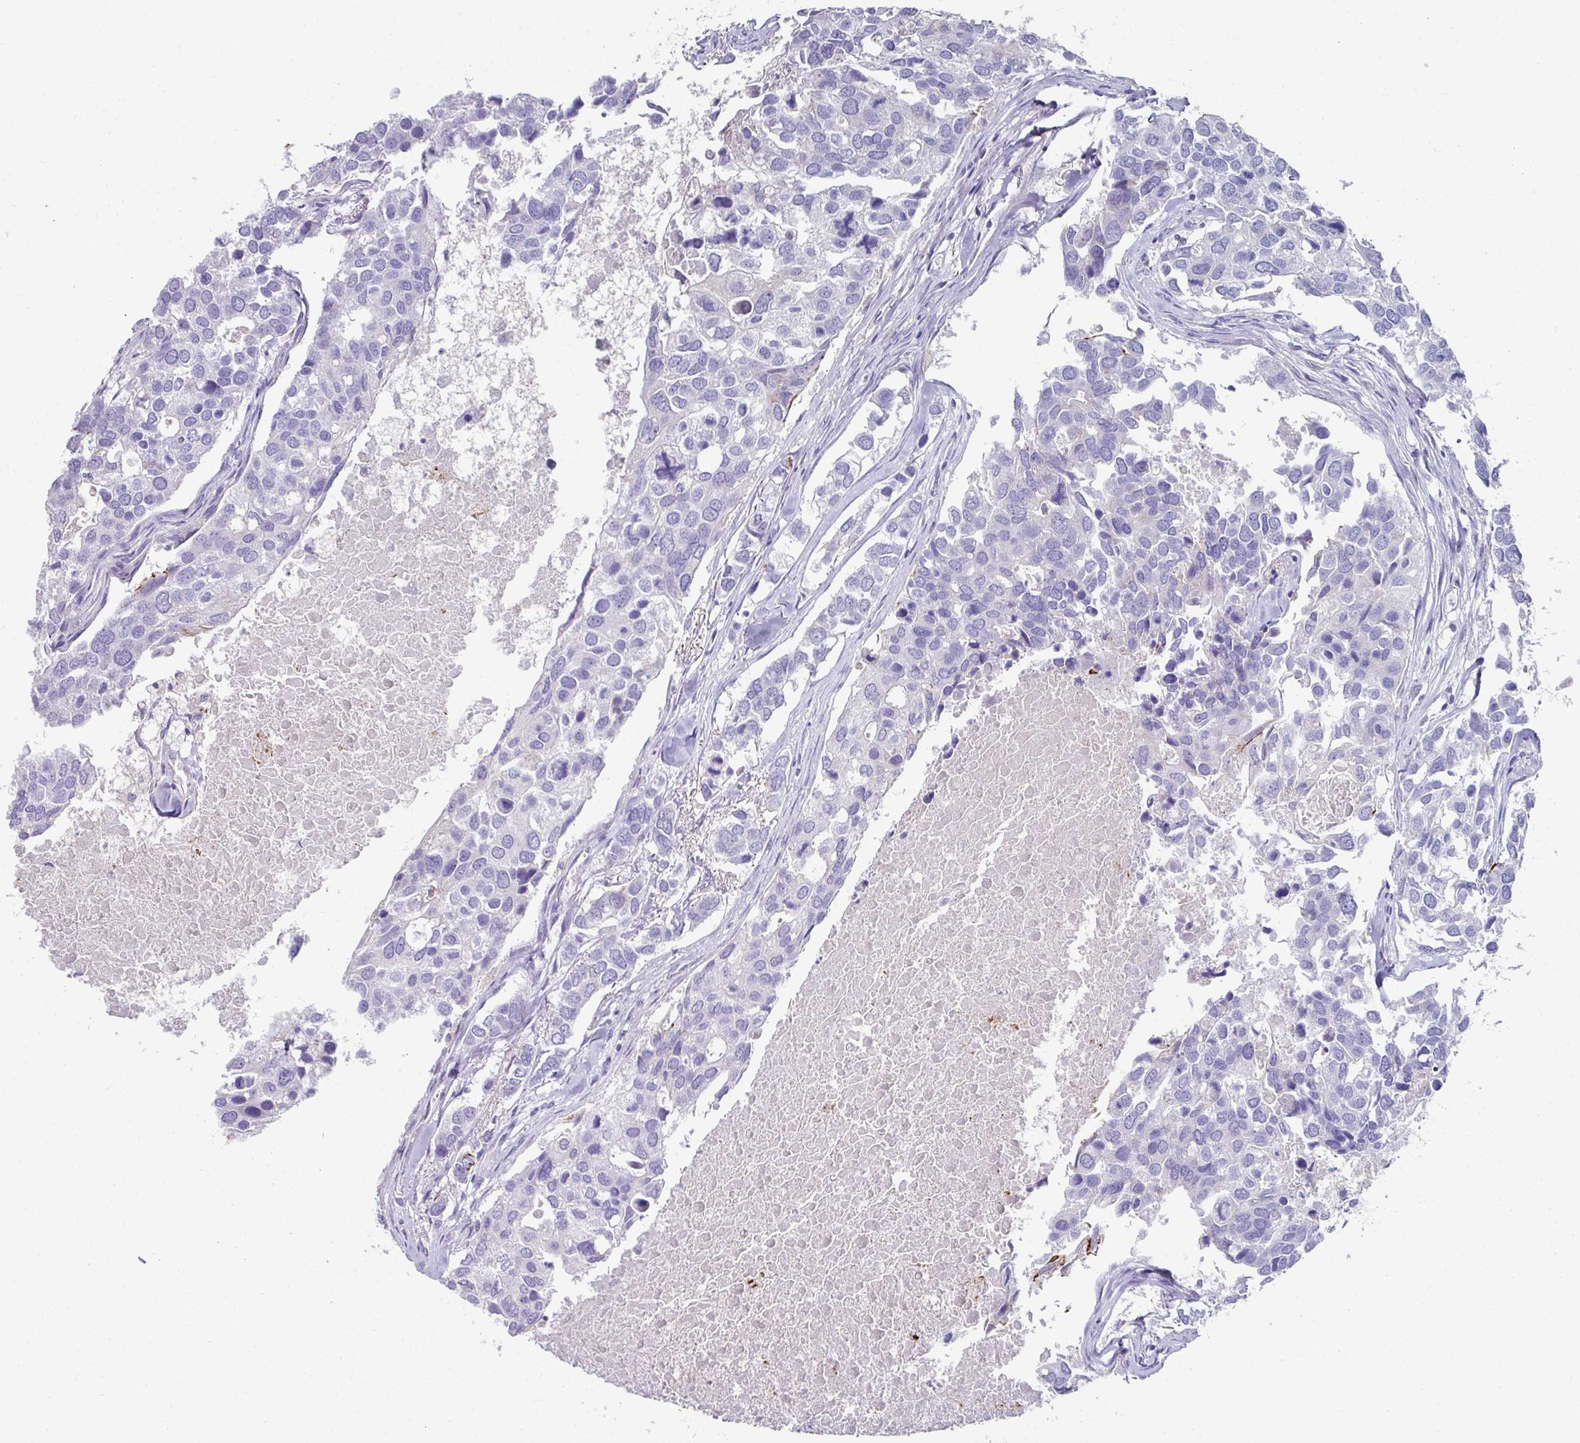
{"staining": {"intensity": "negative", "quantity": "none", "location": "none"}, "tissue": "breast cancer", "cell_type": "Tumor cells", "image_type": "cancer", "snomed": [{"axis": "morphology", "description": "Duct carcinoma"}, {"axis": "topography", "description": "Breast"}], "caption": "Immunohistochemistry of human breast intraductal carcinoma shows no expression in tumor cells. The staining is performed using DAB brown chromogen with nuclei counter-stained in using hematoxylin.", "gene": "CLDN1", "patient": {"sex": "female", "age": 83}}